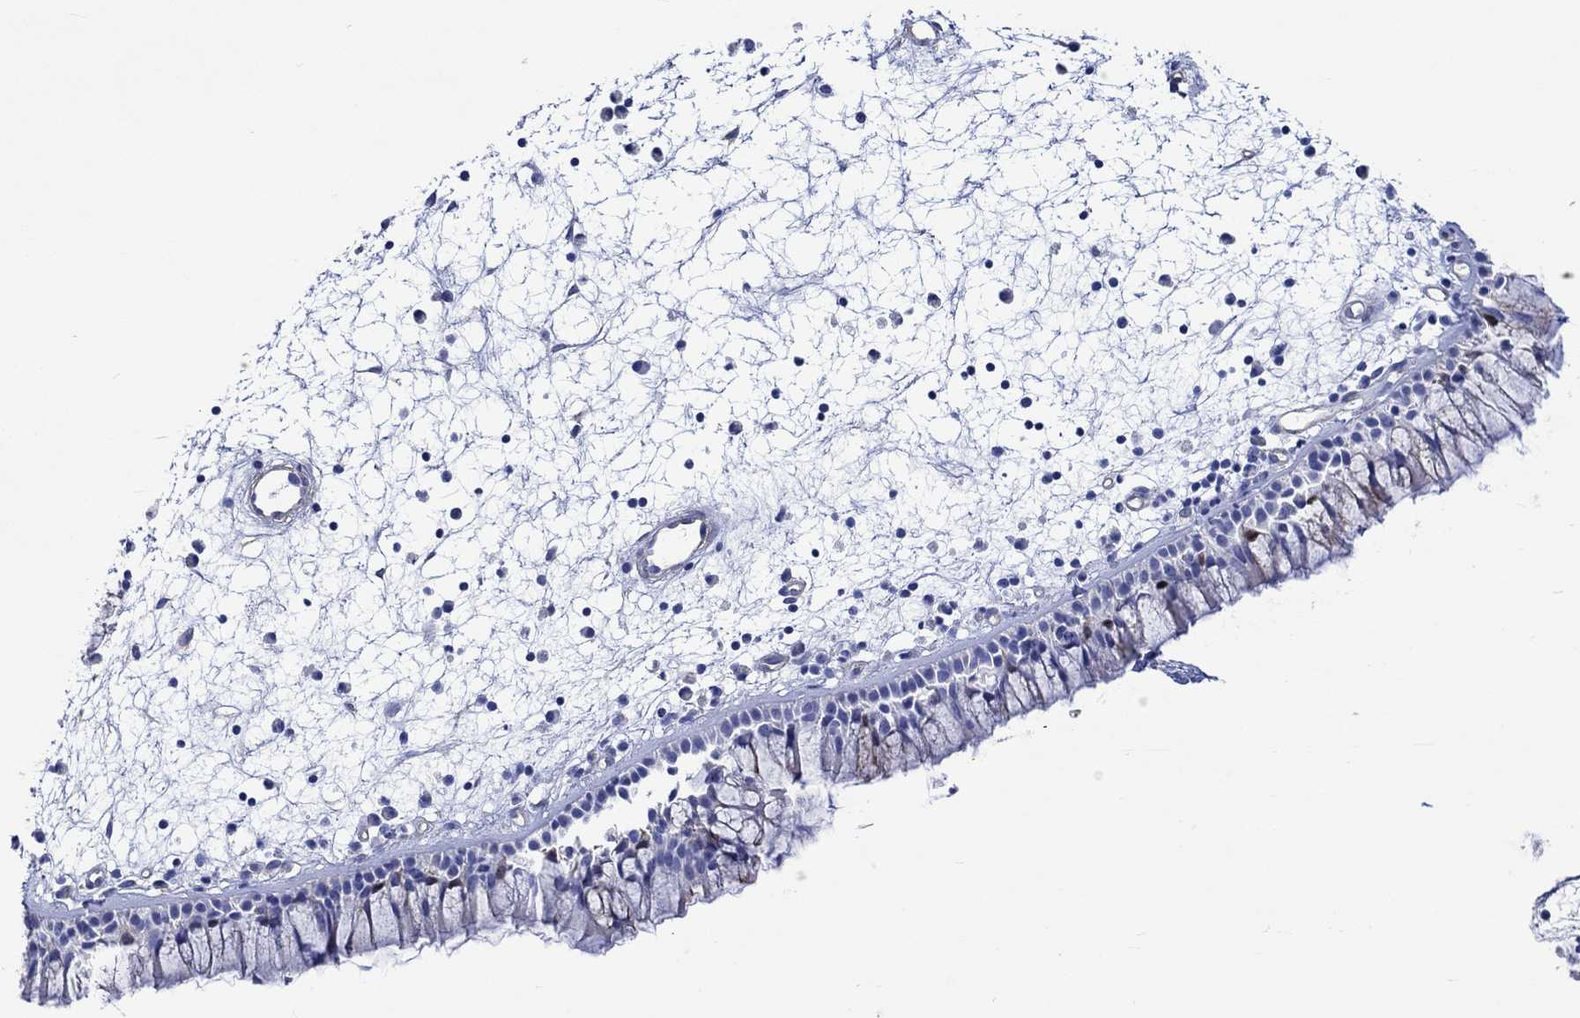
{"staining": {"intensity": "negative", "quantity": "none", "location": "none"}, "tissue": "nasopharynx", "cell_type": "Respiratory epithelial cells", "image_type": "normal", "snomed": [{"axis": "morphology", "description": "Normal tissue, NOS"}, {"axis": "morphology", "description": "Polyp, NOS"}, {"axis": "topography", "description": "Nasopharynx"}], "caption": "DAB (3,3'-diaminobenzidine) immunohistochemical staining of unremarkable human nasopharynx exhibits no significant expression in respiratory epithelial cells. (Stains: DAB (3,3'-diaminobenzidine) immunohistochemistry (IHC) with hematoxylin counter stain, Microscopy: brightfield microscopy at high magnification).", "gene": "CPLX1", "patient": {"sex": "female", "age": 56}}